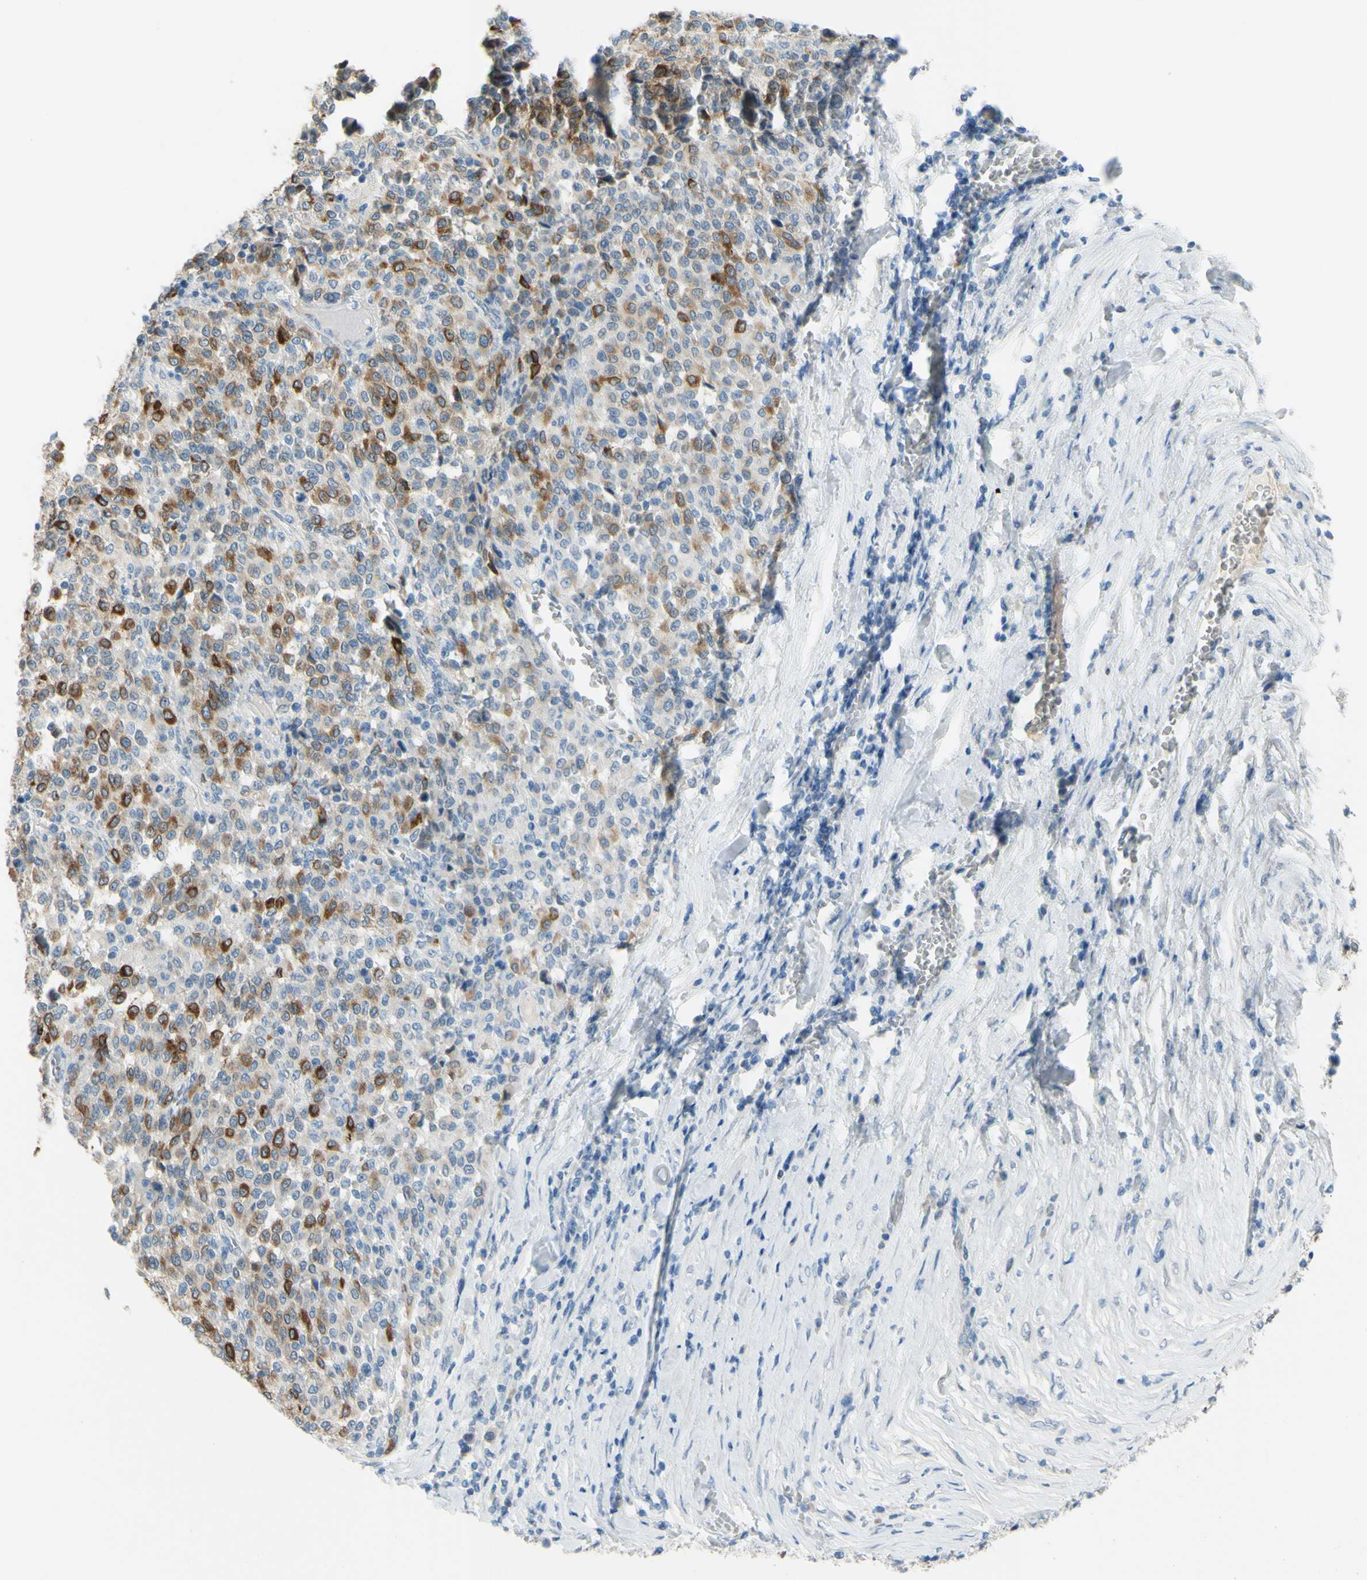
{"staining": {"intensity": "strong", "quantity": "25%-75%", "location": "cytoplasmic/membranous"}, "tissue": "melanoma", "cell_type": "Tumor cells", "image_type": "cancer", "snomed": [{"axis": "morphology", "description": "Malignant melanoma, Metastatic site"}, {"axis": "topography", "description": "Pancreas"}], "caption": "Malignant melanoma (metastatic site) tissue reveals strong cytoplasmic/membranous staining in approximately 25%-75% of tumor cells, visualized by immunohistochemistry.", "gene": "DCT", "patient": {"sex": "female", "age": 30}}